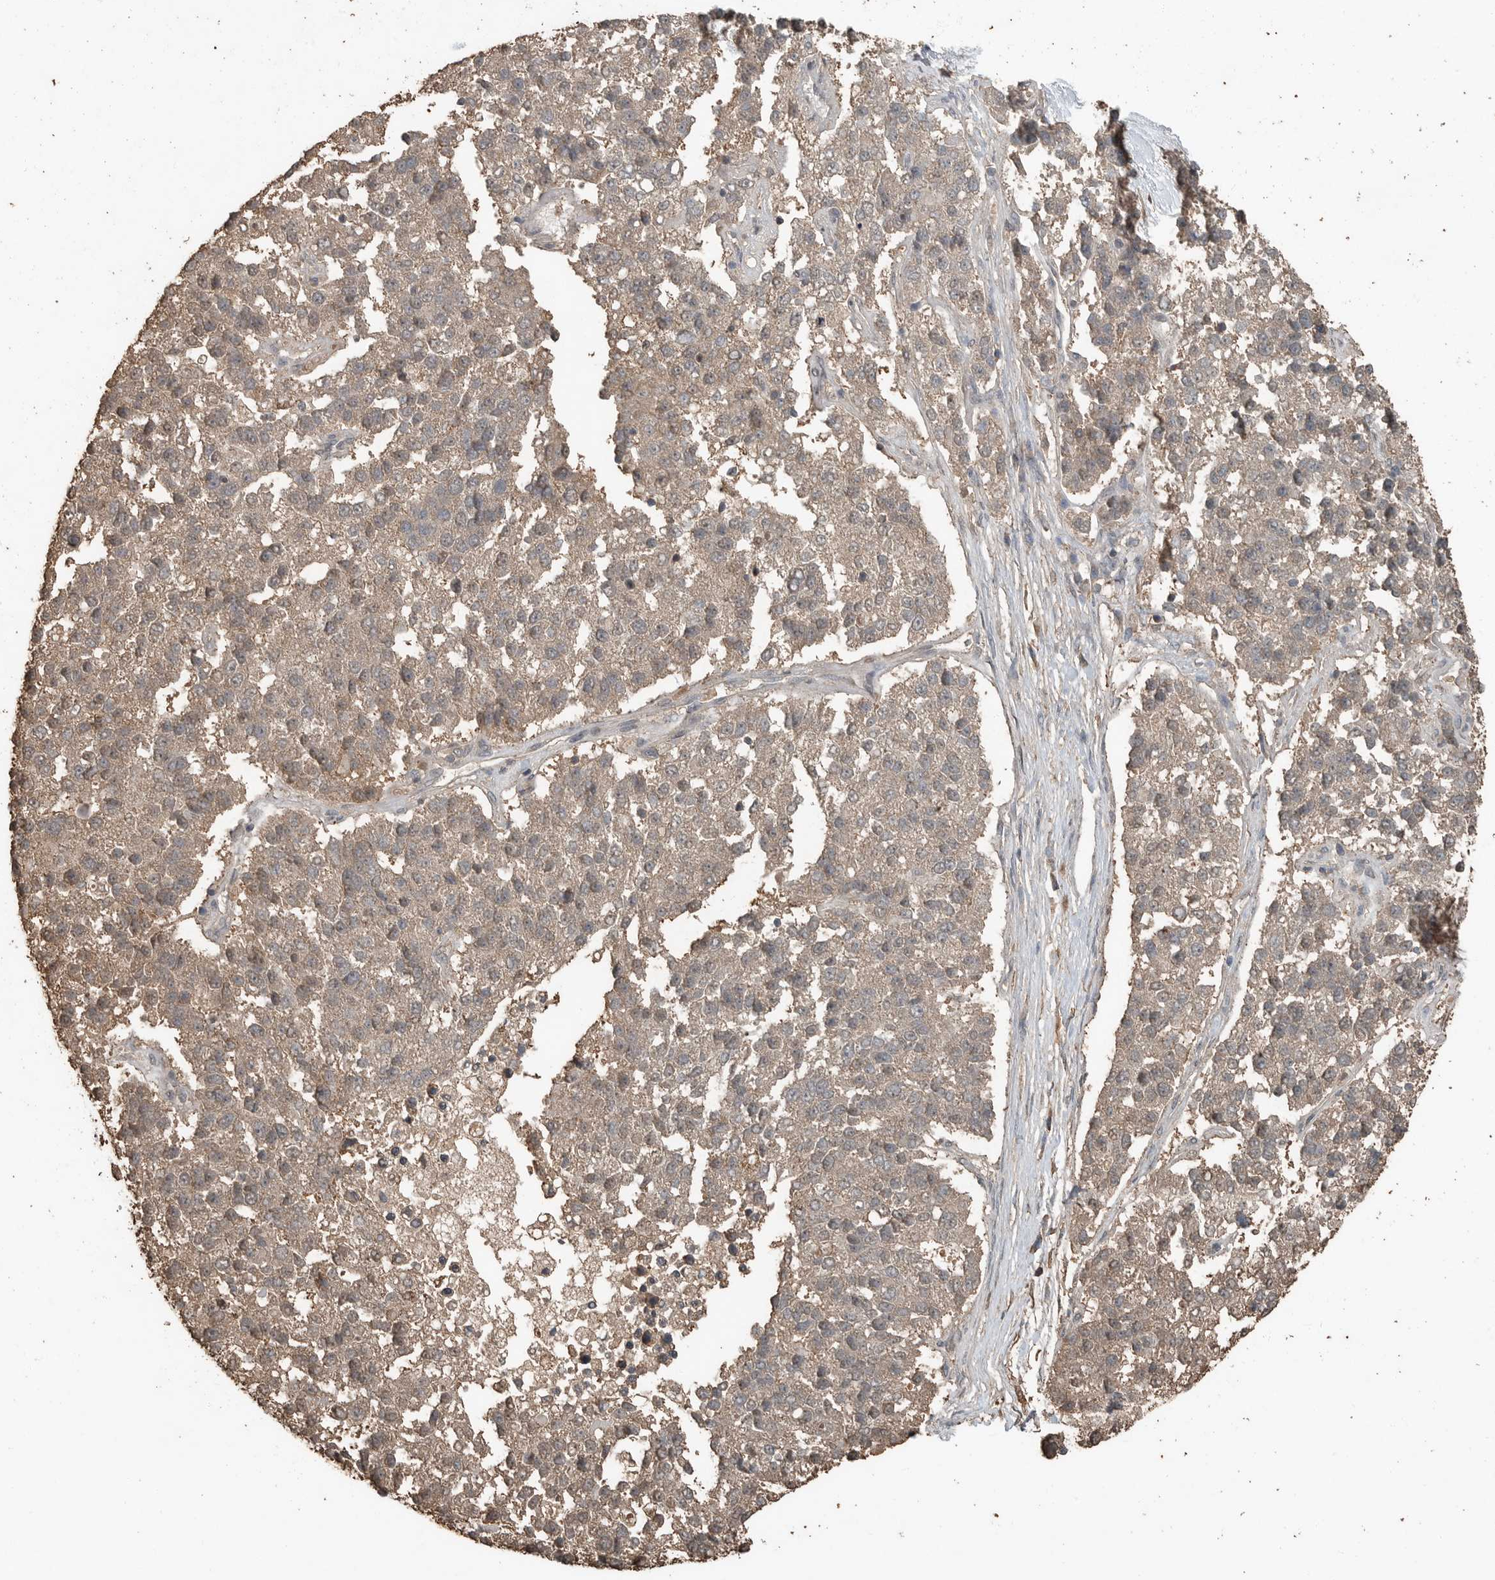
{"staining": {"intensity": "weak", "quantity": ">75%", "location": "cytoplasmic/membranous"}, "tissue": "pancreatic cancer", "cell_type": "Tumor cells", "image_type": "cancer", "snomed": [{"axis": "morphology", "description": "Adenocarcinoma, NOS"}, {"axis": "topography", "description": "Pancreas"}], "caption": "Weak cytoplasmic/membranous protein expression is identified in approximately >75% of tumor cells in pancreatic cancer (adenocarcinoma). (IHC, brightfield microscopy, high magnification).", "gene": "BLZF1", "patient": {"sex": "female", "age": 61}}